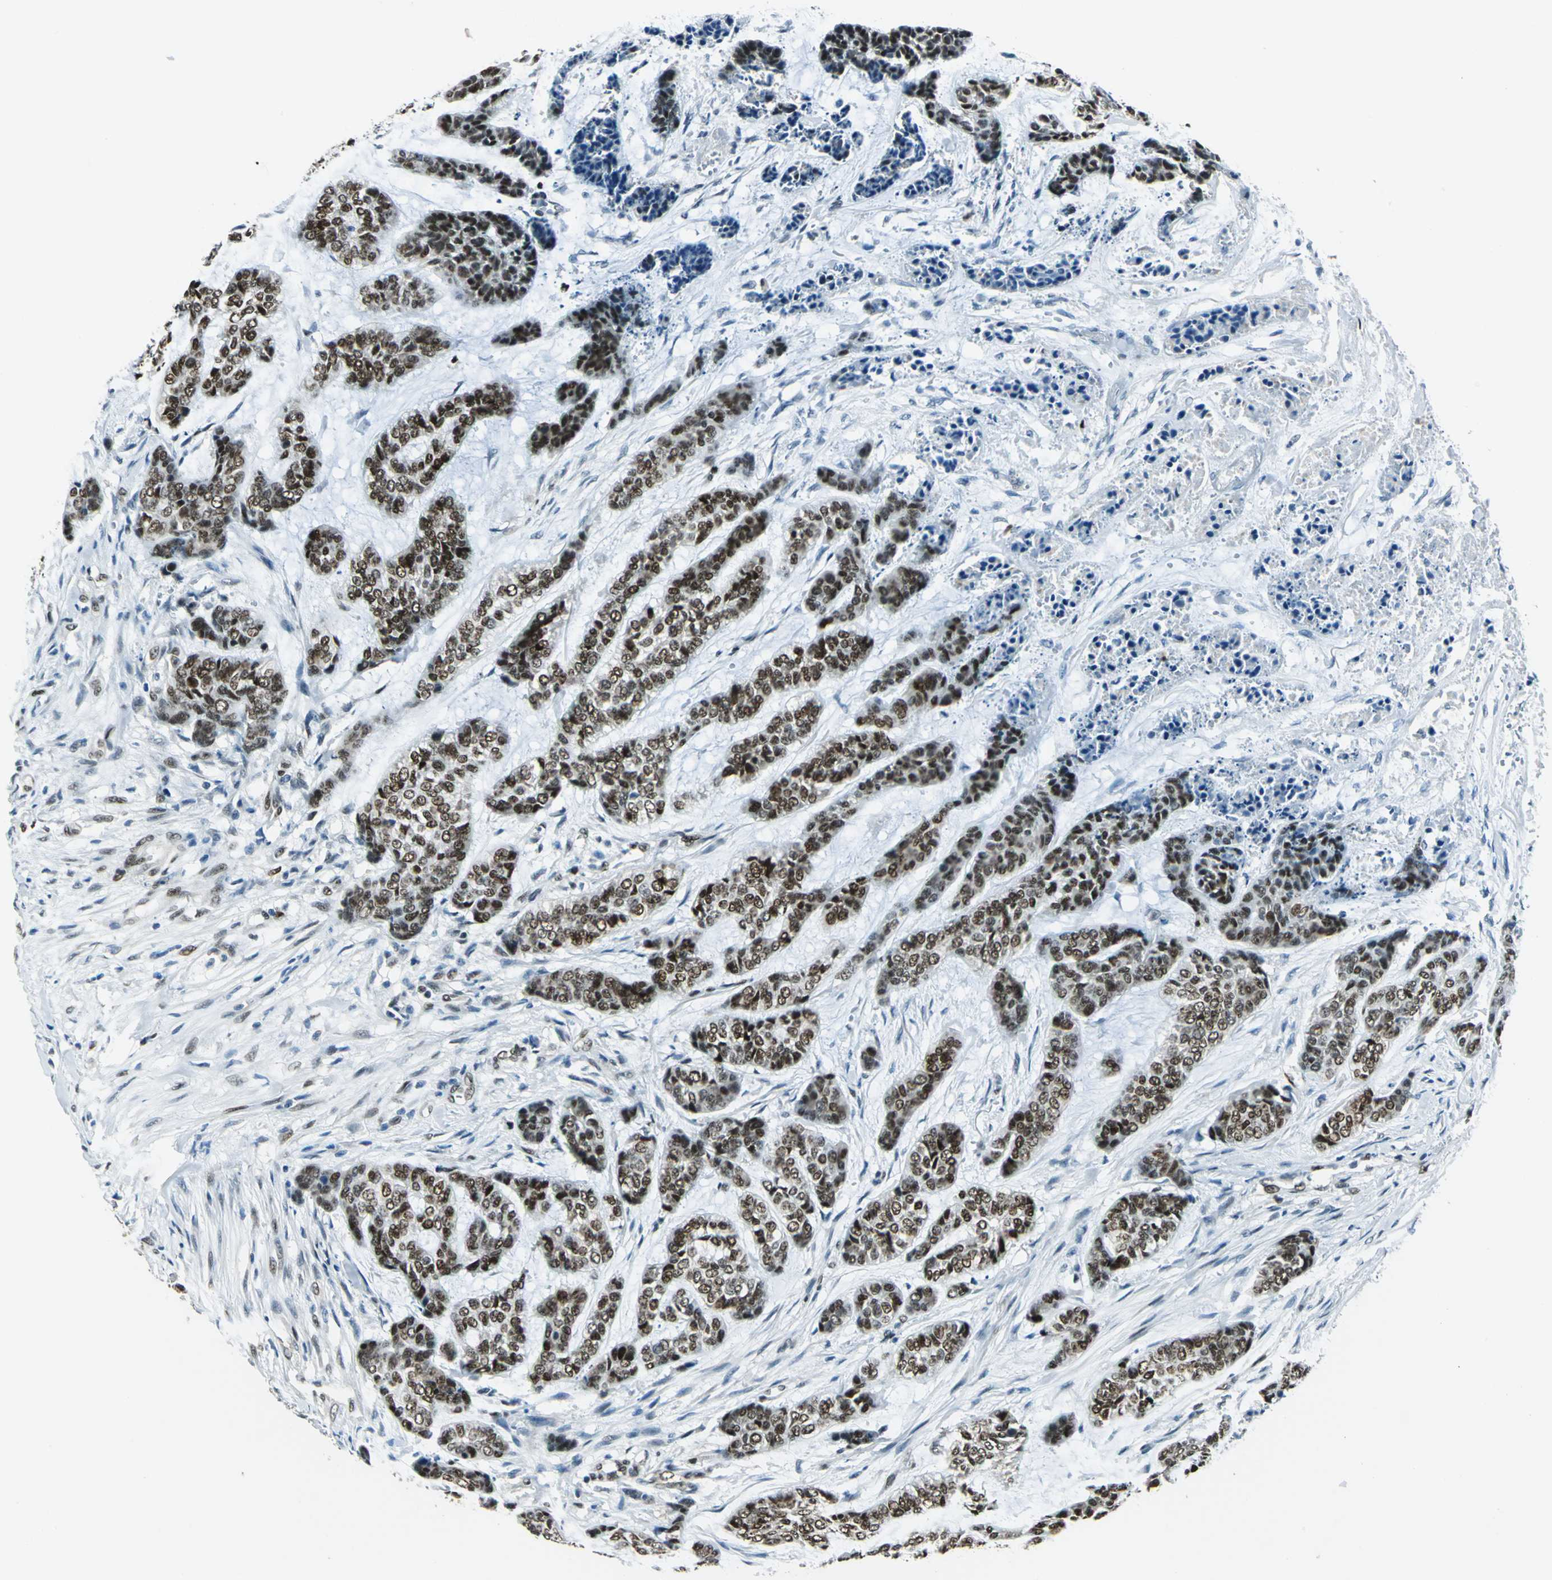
{"staining": {"intensity": "strong", "quantity": ">75%", "location": "nuclear"}, "tissue": "skin cancer", "cell_type": "Tumor cells", "image_type": "cancer", "snomed": [{"axis": "morphology", "description": "Basal cell carcinoma"}, {"axis": "topography", "description": "Skin"}], "caption": "Skin basal cell carcinoma stained with a brown dye demonstrates strong nuclear positive staining in approximately >75% of tumor cells.", "gene": "NFIA", "patient": {"sex": "female", "age": 64}}